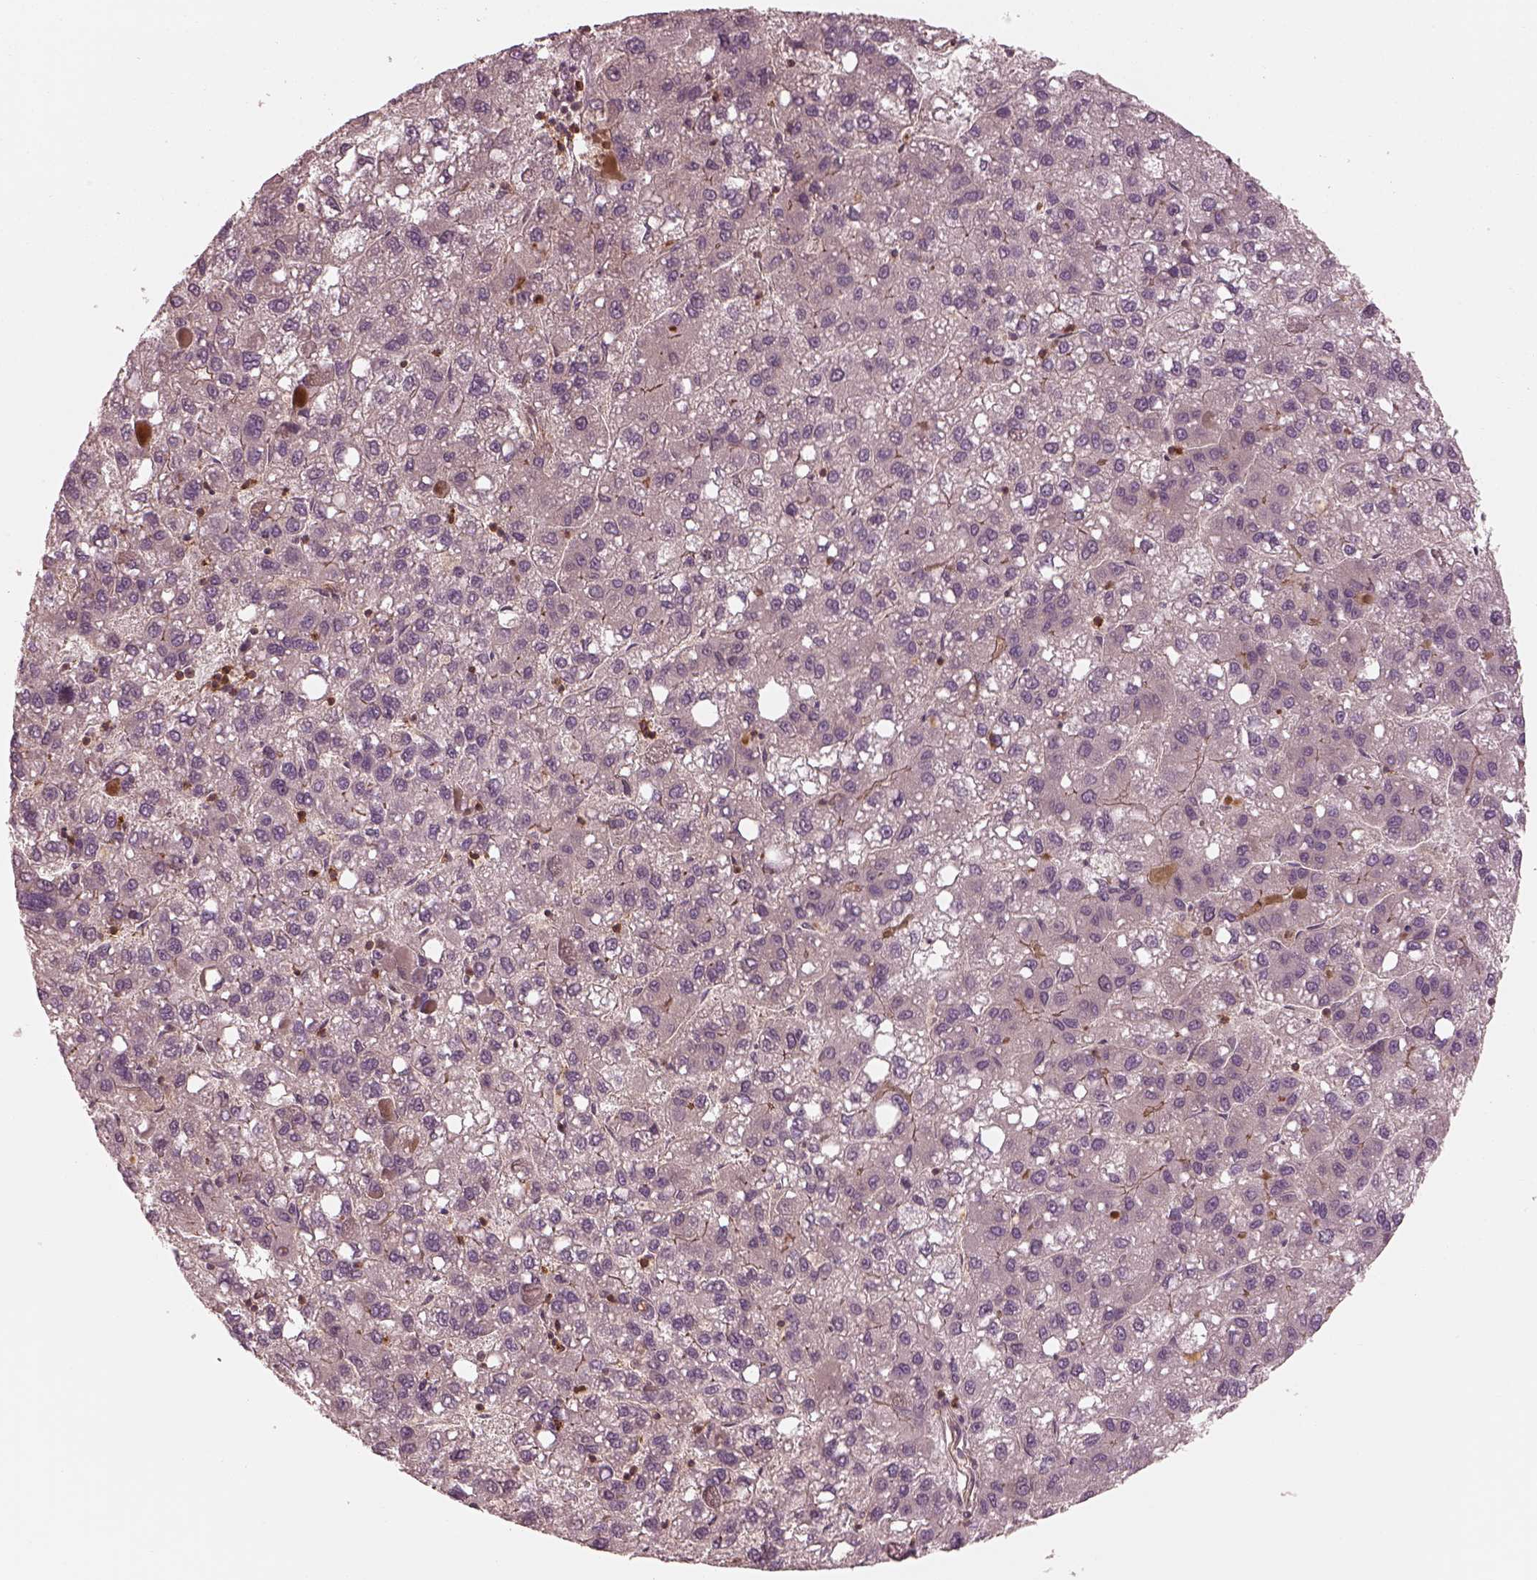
{"staining": {"intensity": "moderate", "quantity": "<25%", "location": "cytoplasmic/membranous"}, "tissue": "liver cancer", "cell_type": "Tumor cells", "image_type": "cancer", "snomed": [{"axis": "morphology", "description": "Carcinoma, Hepatocellular, NOS"}, {"axis": "topography", "description": "Liver"}], "caption": "Brown immunohistochemical staining in liver hepatocellular carcinoma shows moderate cytoplasmic/membranous positivity in about <25% of tumor cells.", "gene": "FAM107B", "patient": {"sex": "female", "age": 82}}